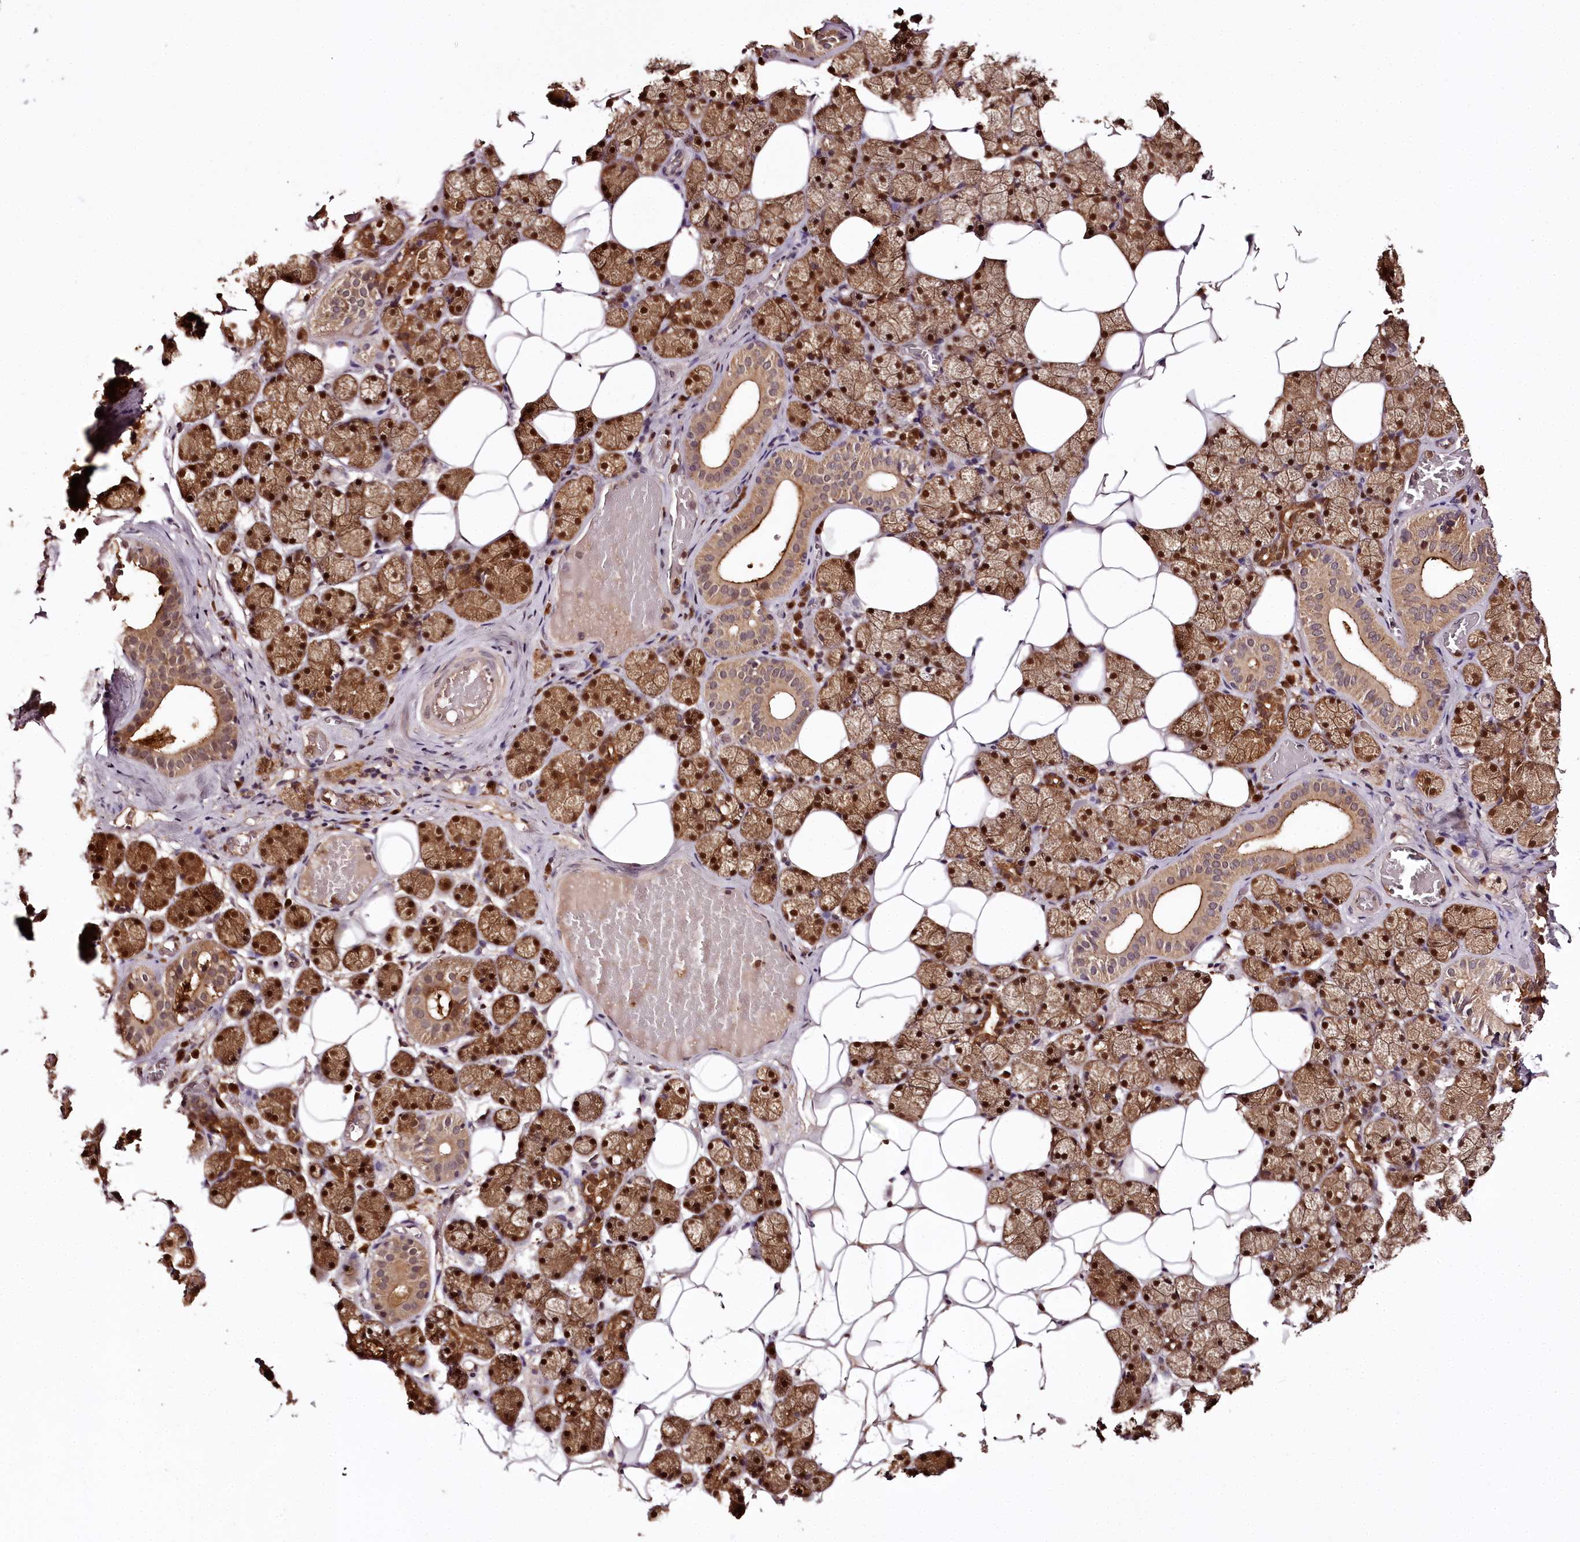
{"staining": {"intensity": "strong", "quantity": ">75%", "location": "cytoplasmic/membranous,nuclear"}, "tissue": "salivary gland", "cell_type": "Glandular cells", "image_type": "normal", "snomed": [{"axis": "morphology", "description": "Normal tissue, NOS"}, {"axis": "topography", "description": "Salivary gland"}], "caption": "The histopathology image exhibits staining of unremarkable salivary gland, revealing strong cytoplasmic/membranous,nuclear protein staining (brown color) within glandular cells. (Brightfield microscopy of DAB IHC at high magnification).", "gene": "TTC12", "patient": {"sex": "female", "age": 33}}